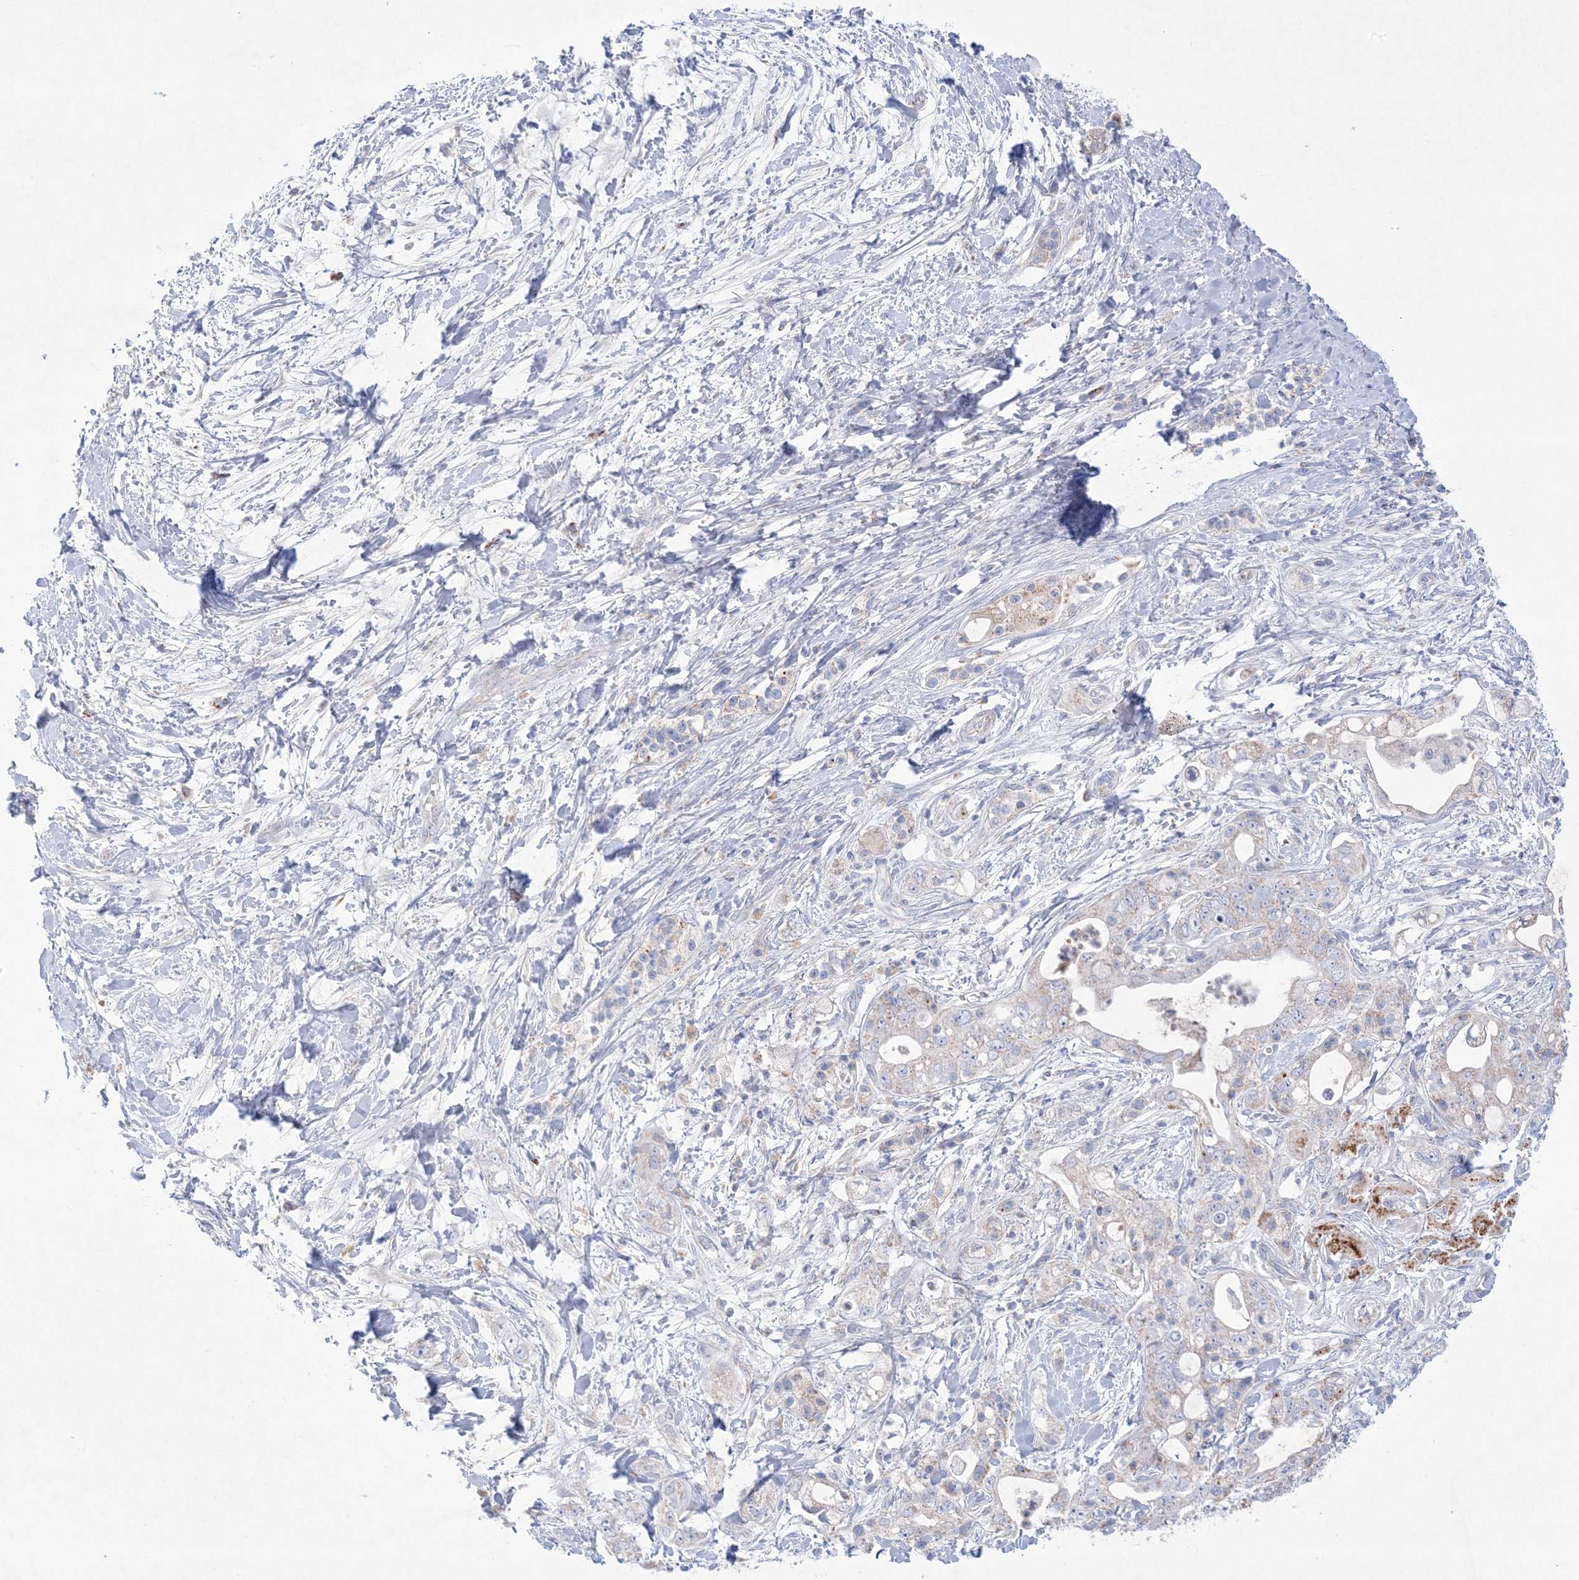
{"staining": {"intensity": "weak", "quantity": "<25%", "location": "cytoplasmic/membranous"}, "tissue": "pancreatic cancer", "cell_type": "Tumor cells", "image_type": "cancer", "snomed": [{"axis": "morphology", "description": "Adenocarcinoma, NOS"}, {"axis": "topography", "description": "Pancreas"}], "caption": "High magnification brightfield microscopy of adenocarcinoma (pancreatic) stained with DAB (3,3'-diaminobenzidine) (brown) and counterstained with hematoxylin (blue): tumor cells show no significant positivity.", "gene": "KCTD6", "patient": {"sex": "male", "age": 70}}